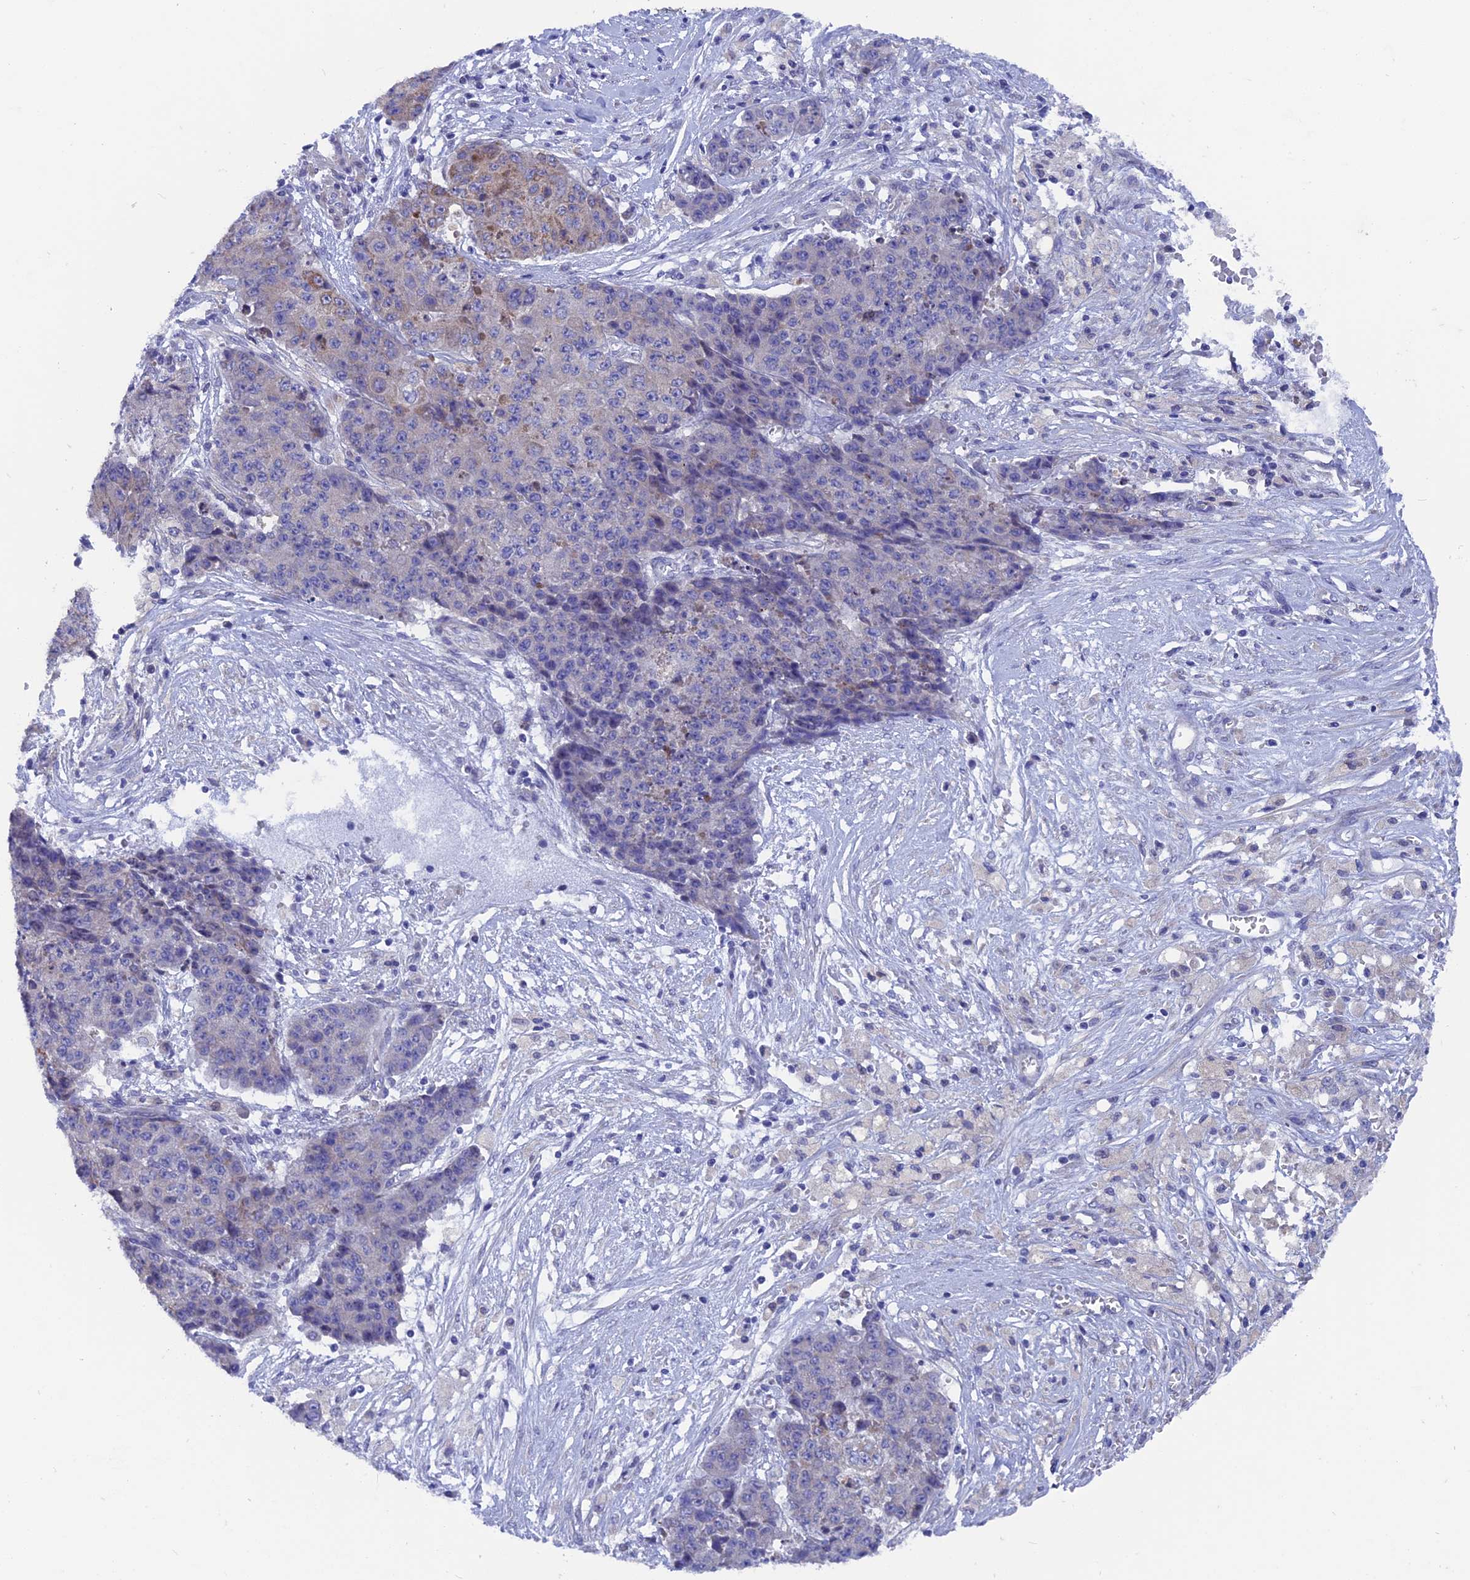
{"staining": {"intensity": "weak", "quantity": "<25%", "location": "cytoplasmic/membranous"}, "tissue": "ovarian cancer", "cell_type": "Tumor cells", "image_type": "cancer", "snomed": [{"axis": "morphology", "description": "Carcinoma, endometroid"}, {"axis": "topography", "description": "Ovary"}], "caption": "This is an immunohistochemistry micrograph of human ovarian cancer (endometroid carcinoma). There is no positivity in tumor cells.", "gene": "AK4", "patient": {"sex": "female", "age": 42}}